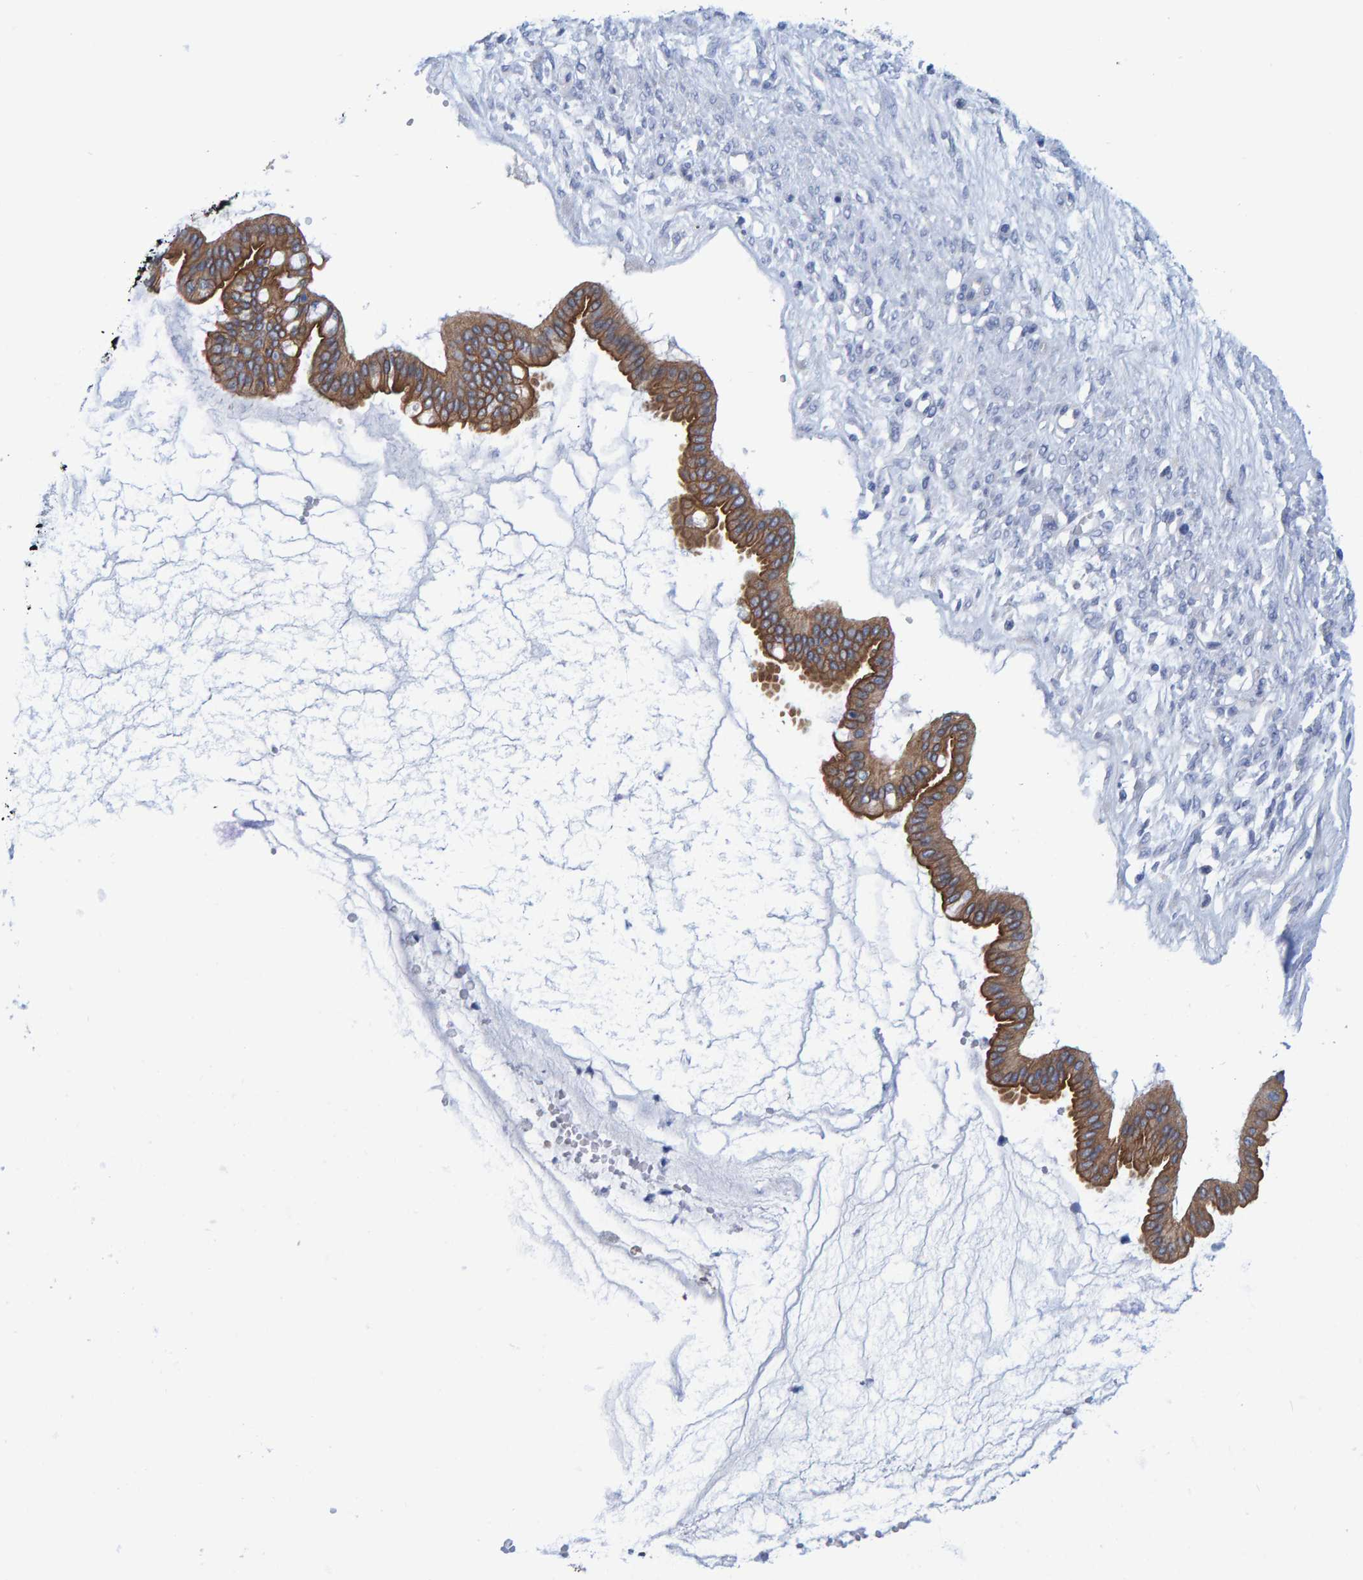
{"staining": {"intensity": "moderate", "quantity": ">75%", "location": "cytoplasmic/membranous"}, "tissue": "ovarian cancer", "cell_type": "Tumor cells", "image_type": "cancer", "snomed": [{"axis": "morphology", "description": "Cystadenocarcinoma, mucinous, NOS"}, {"axis": "topography", "description": "Ovary"}], "caption": "Ovarian cancer tissue displays moderate cytoplasmic/membranous positivity in approximately >75% of tumor cells (DAB (3,3'-diaminobenzidine) IHC, brown staining for protein, blue staining for nuclei).", "gene": "JAKMIP3", "patient": {"sex": "female", "age": 73}}